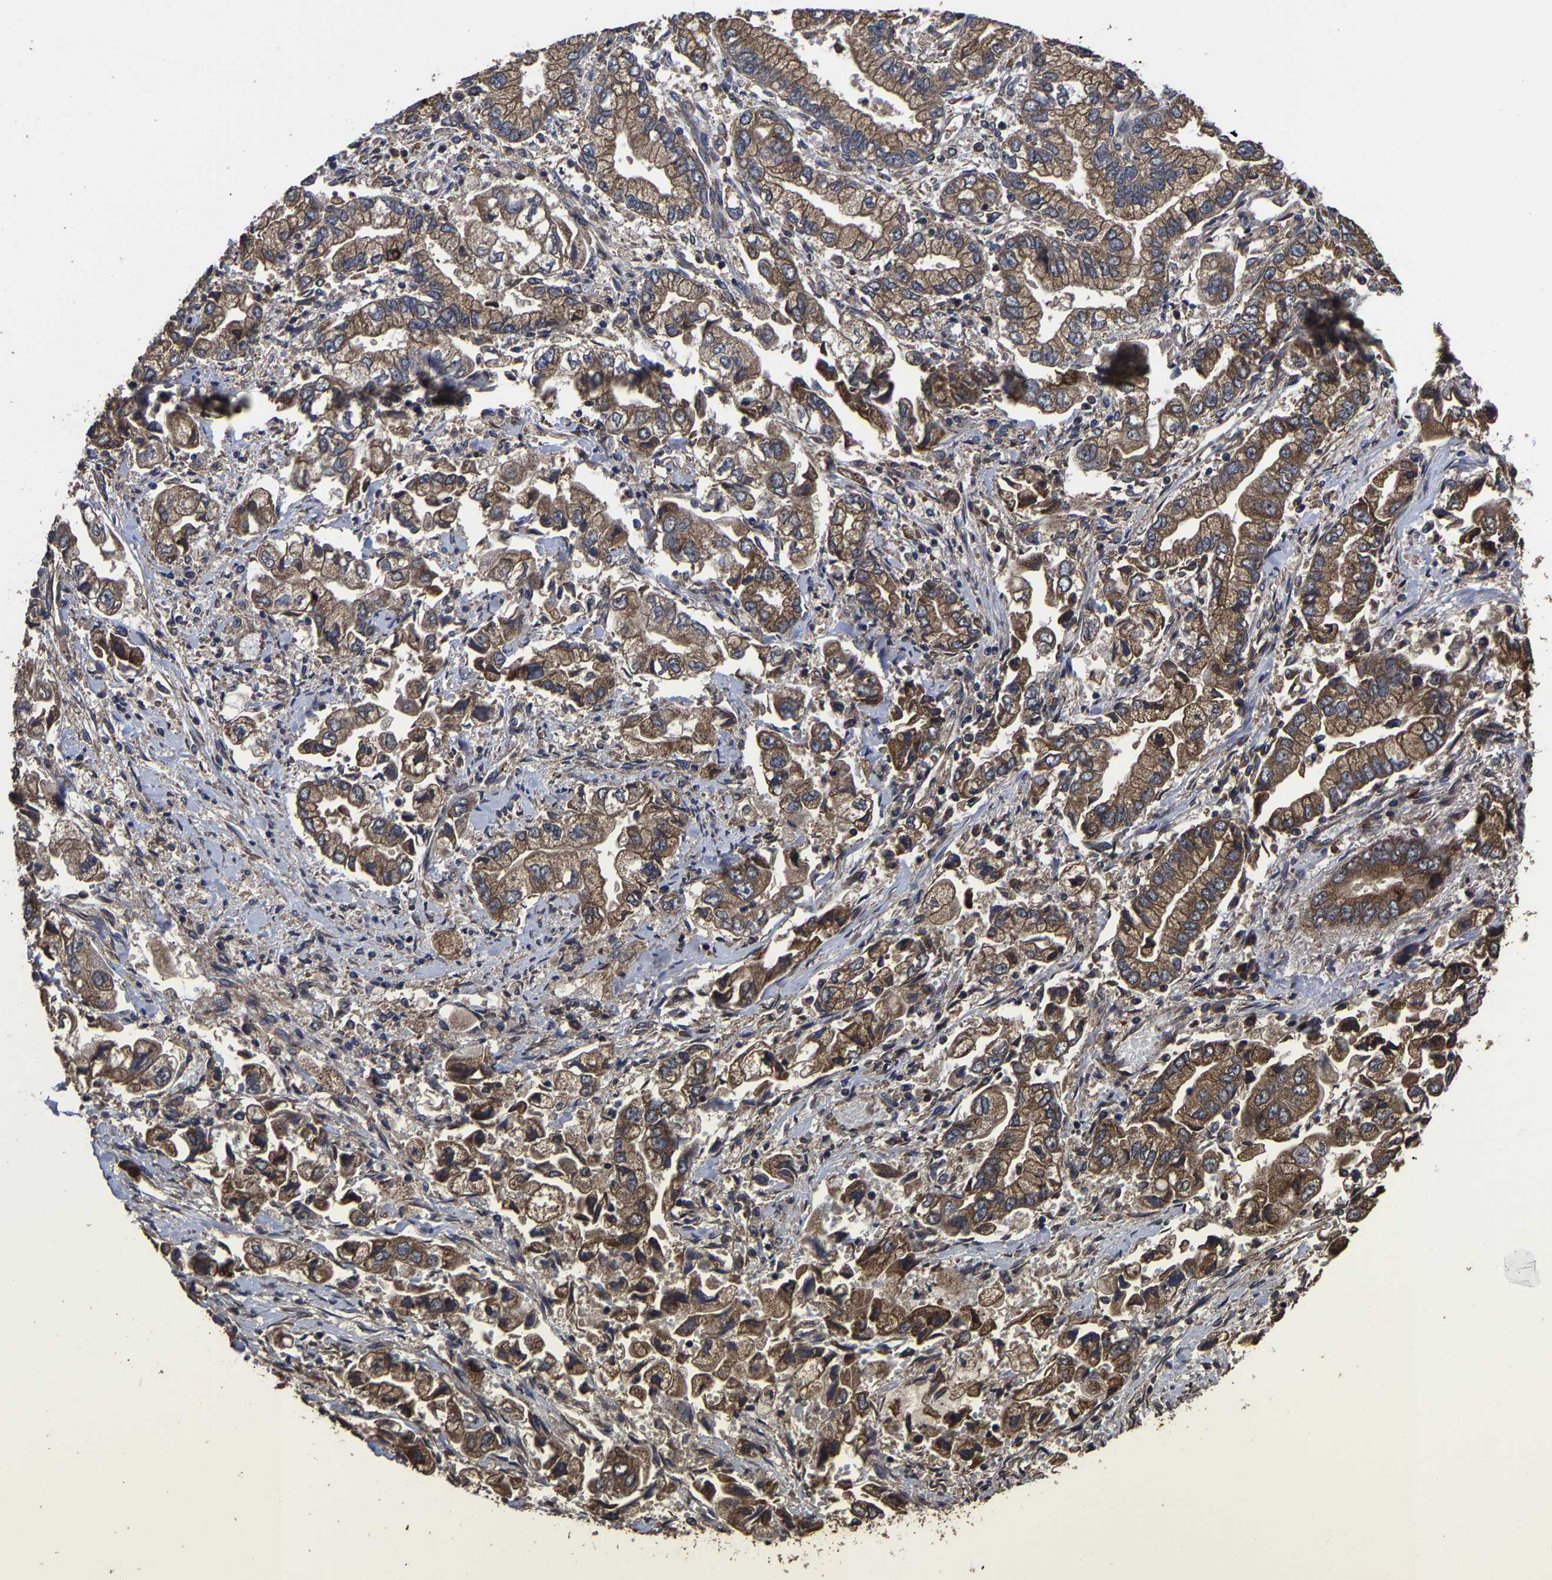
{"staining": {"intensity": "moderate", "quantity": ">75%", "location": "cytoplasmic/membranous"}, "tissue": "stomach cancer", "cell_type": "Tumor cells", "image_type": "cancer", "snomed": [{"axis": "morphology", "description": "Normal tissue, NOS"}, {"axis": "morphology", "description": "Adenocarcinoma, NOS"}, {"axis": "topography", "description": "Stomach"}], "caption": "Protein analysis of stomach adenocarcinoma tissue shows moderate cytoplasmic/membranous expression in about >75% of tumor cells.", "gene": "ITCH", "patient": {"sex": "male", "age": 62}}